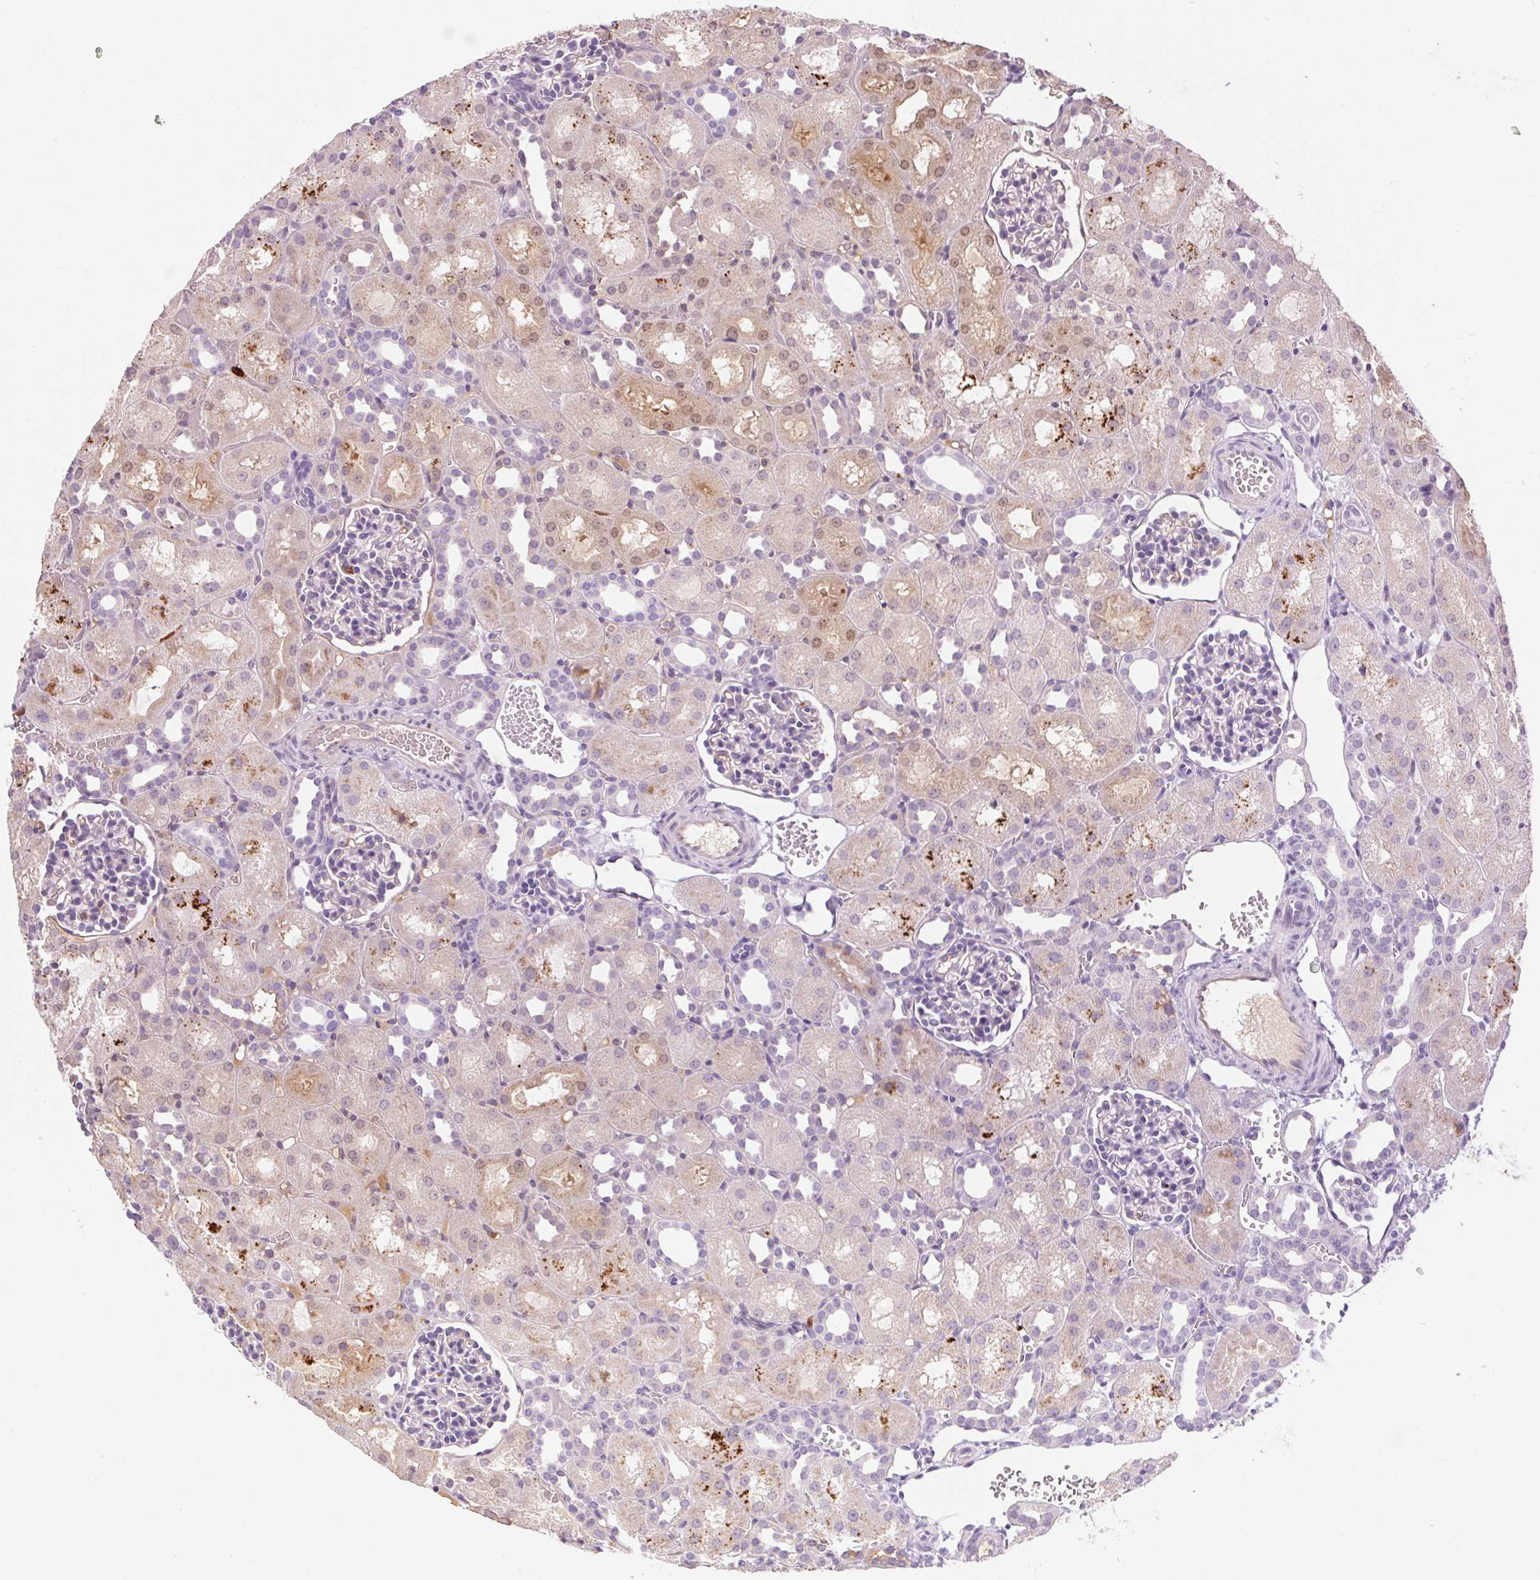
{"staining": {"intensity": "negative", "quantity": "none", "location": "none"}, "tissue": "kidney", "cell_type": "Cells in glomeruli", "image_type": "normal", "snomed": [{"axis": "morphology", "description": "Normal tissue, NOS"}, {"axis": "topography", "description": "Kidney"}], "caption": "This is an immunohistochemistry micrograph of benign human kidney. There is no staining in cells in glomeruli.", "gene": "ORM1", "patient": {"sex": "male", "age": 1}}